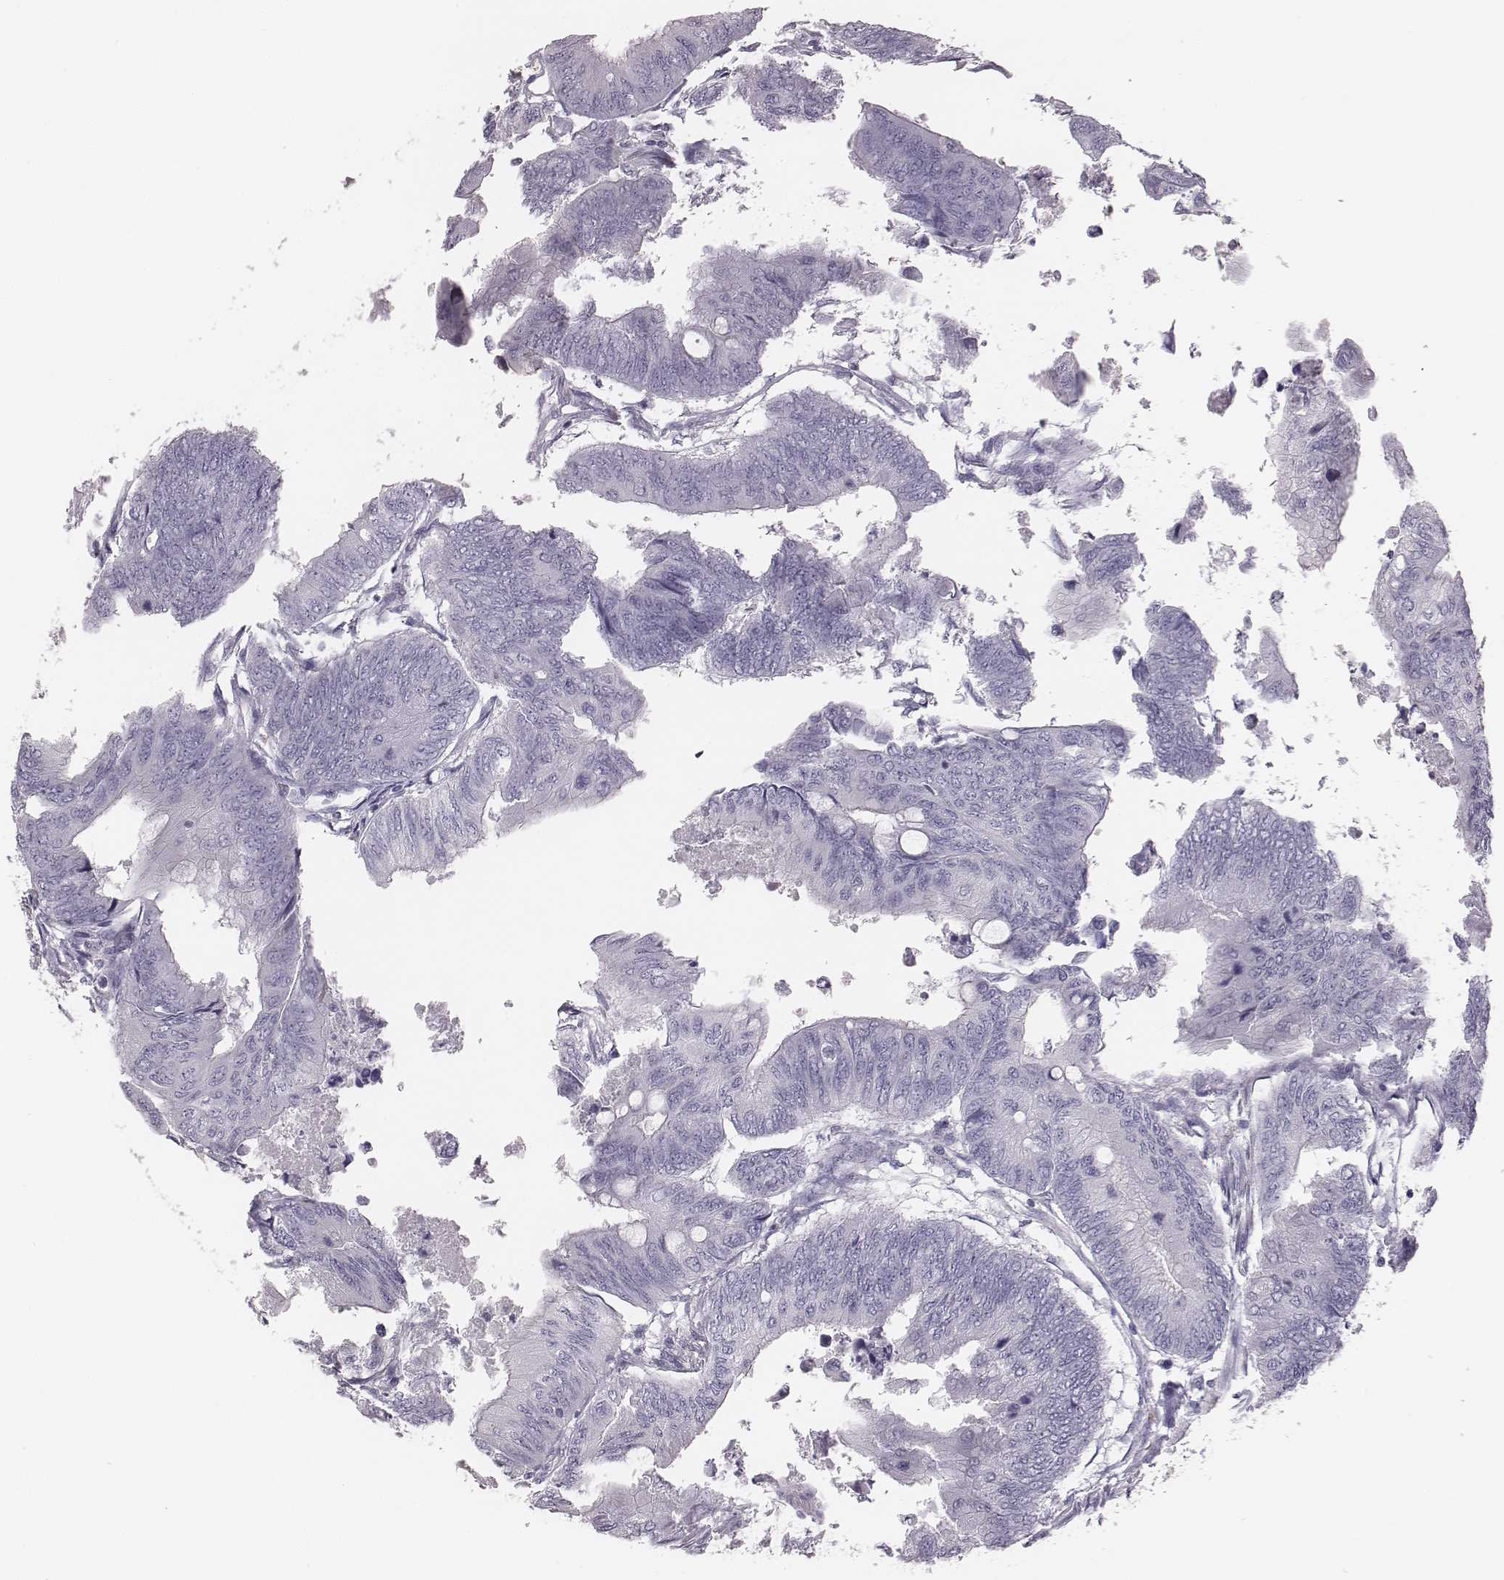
{"staining": {"intensity": "negative", "quantity": "none", "location": "none"}, "tissue": "colorectal cancer", "cell_type": "Tumor cells", "image_type": "cancer", "snomed": [{"axis": "morphology", "description": "Normal tissue, NOS"}, {"axis": "morphology", "description": "Adenocarcinoma, NOS"}, {"axis": "topography", "description": "Rectum"}, {"axis": "topography", "description": "Peripheral nerve tissue"}], "caption": "Immunohistochemistry (IHC) of adenocarcinoma (colorectal) exhibits no expression in tumor cells. (Brightfield microscopy of DAB immunohistochemistry (IHC) at high magnification).", "gene": "C6orf58", "patient": {"sex": "male", "age": 92}}